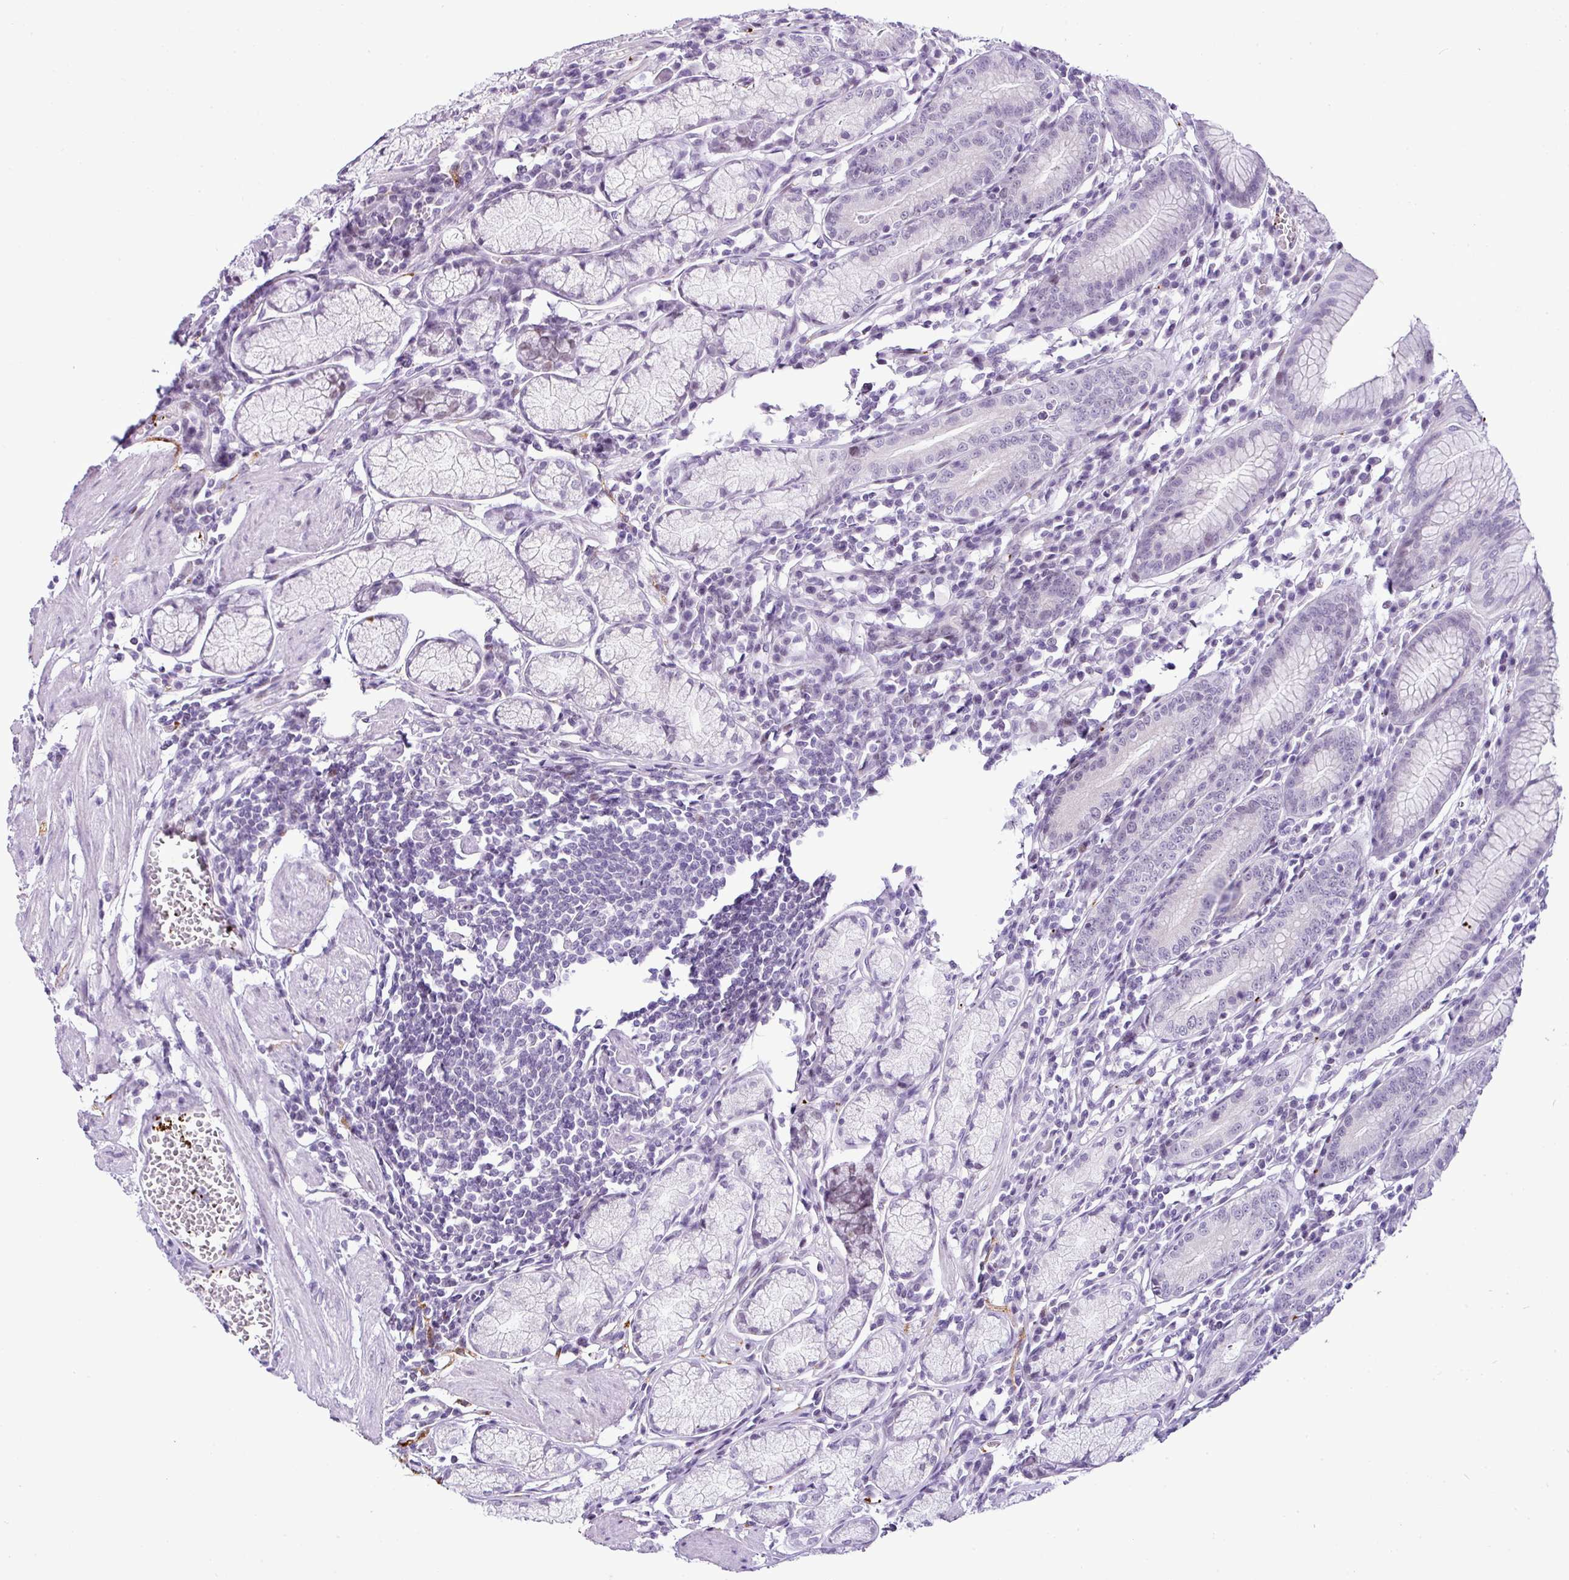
{"staining": {"intensity": "weak", "quantity": "25%-75%", "location": "cytoplasmic/membranous,nuclear"}, "tissue": "stomach", "cell_type": "Glandular cells", "image_type": "normal", "snomed": [{"axis": "morphology", "description": "Normal tissue, NOS"}, {"axis": "topography", "description": "Stomach"}], "caption": "Normal stomach was stained to show a protein in brown. There is low levels of weak cytoplasmic/membranous,nuclear staining in about 25%-75% of glandular cells. The staining was performed using DAB (3,3'-diaminobenzidine) to visualize the protein expression in brown, while the nuclei were stained in blue with hematoxylin (Magnification: 20x).", "gene": "CMTM5", "patient": {"sex": "male", "age": 55}}